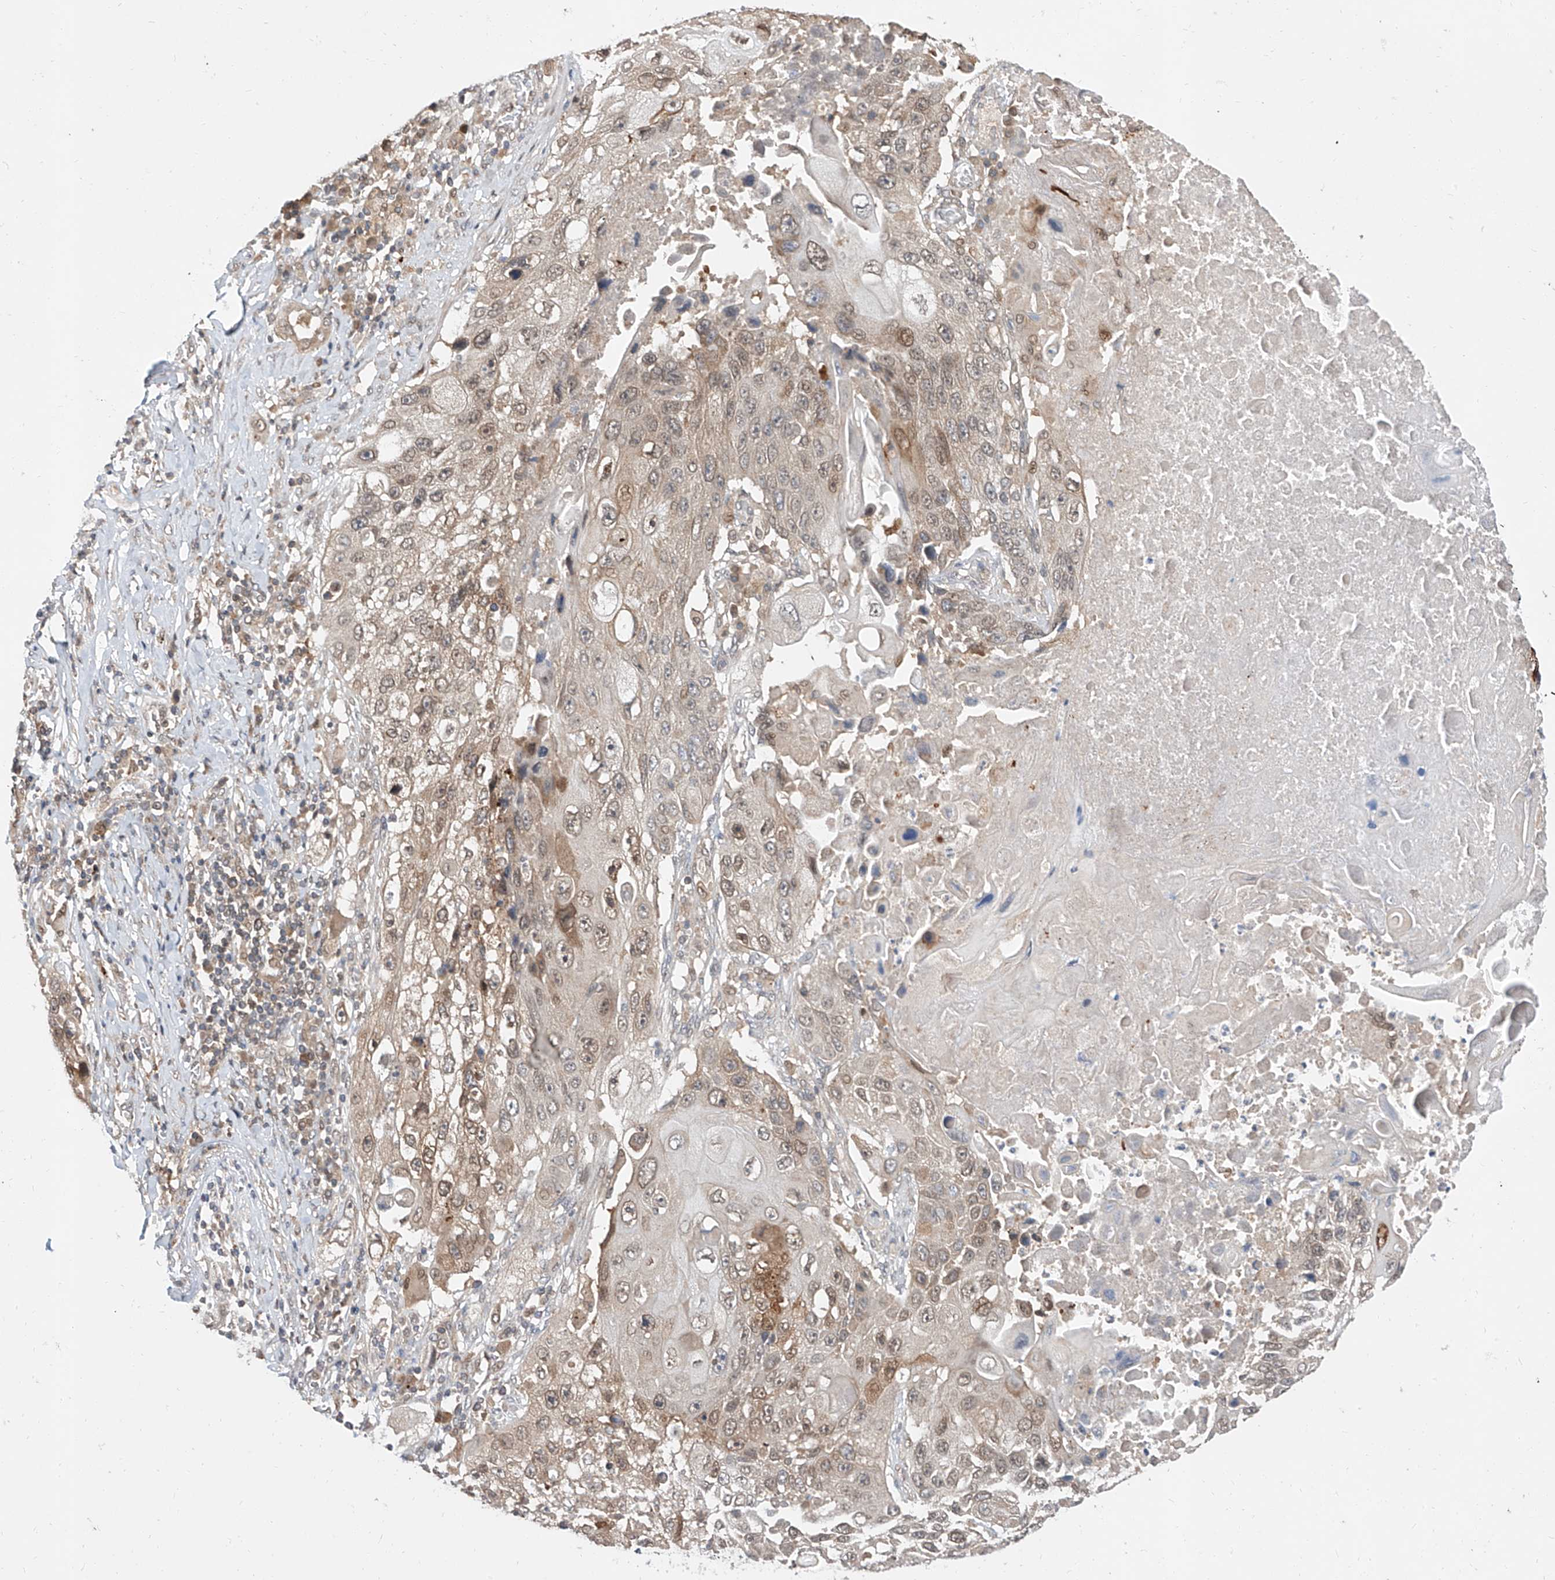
{"staining": {"intensity": "weak", "quantity": "25%-75%", "location": "cytoplasmic/membranous,nuclear"}, "tissue": "lung cancer", "cell_type": "Tumor cells", "image_type": "cancer", "snomed": [{"axis": "morphology", "description": "Squamous cell carcinoma, NOS"}, {"axis": "topography", "description": "Lung"}], "caption": "Weak cytoplasmic/membranous and nuclear protein expression is appreciated in about 25%-75% of tumor cells in squamous cell carcinoma (lung). (DAB IHC, brown staining for protein, blue staining for nuclei).", "gene": "DIRAS3", "patient": {"sex": "male", "age": 61}}